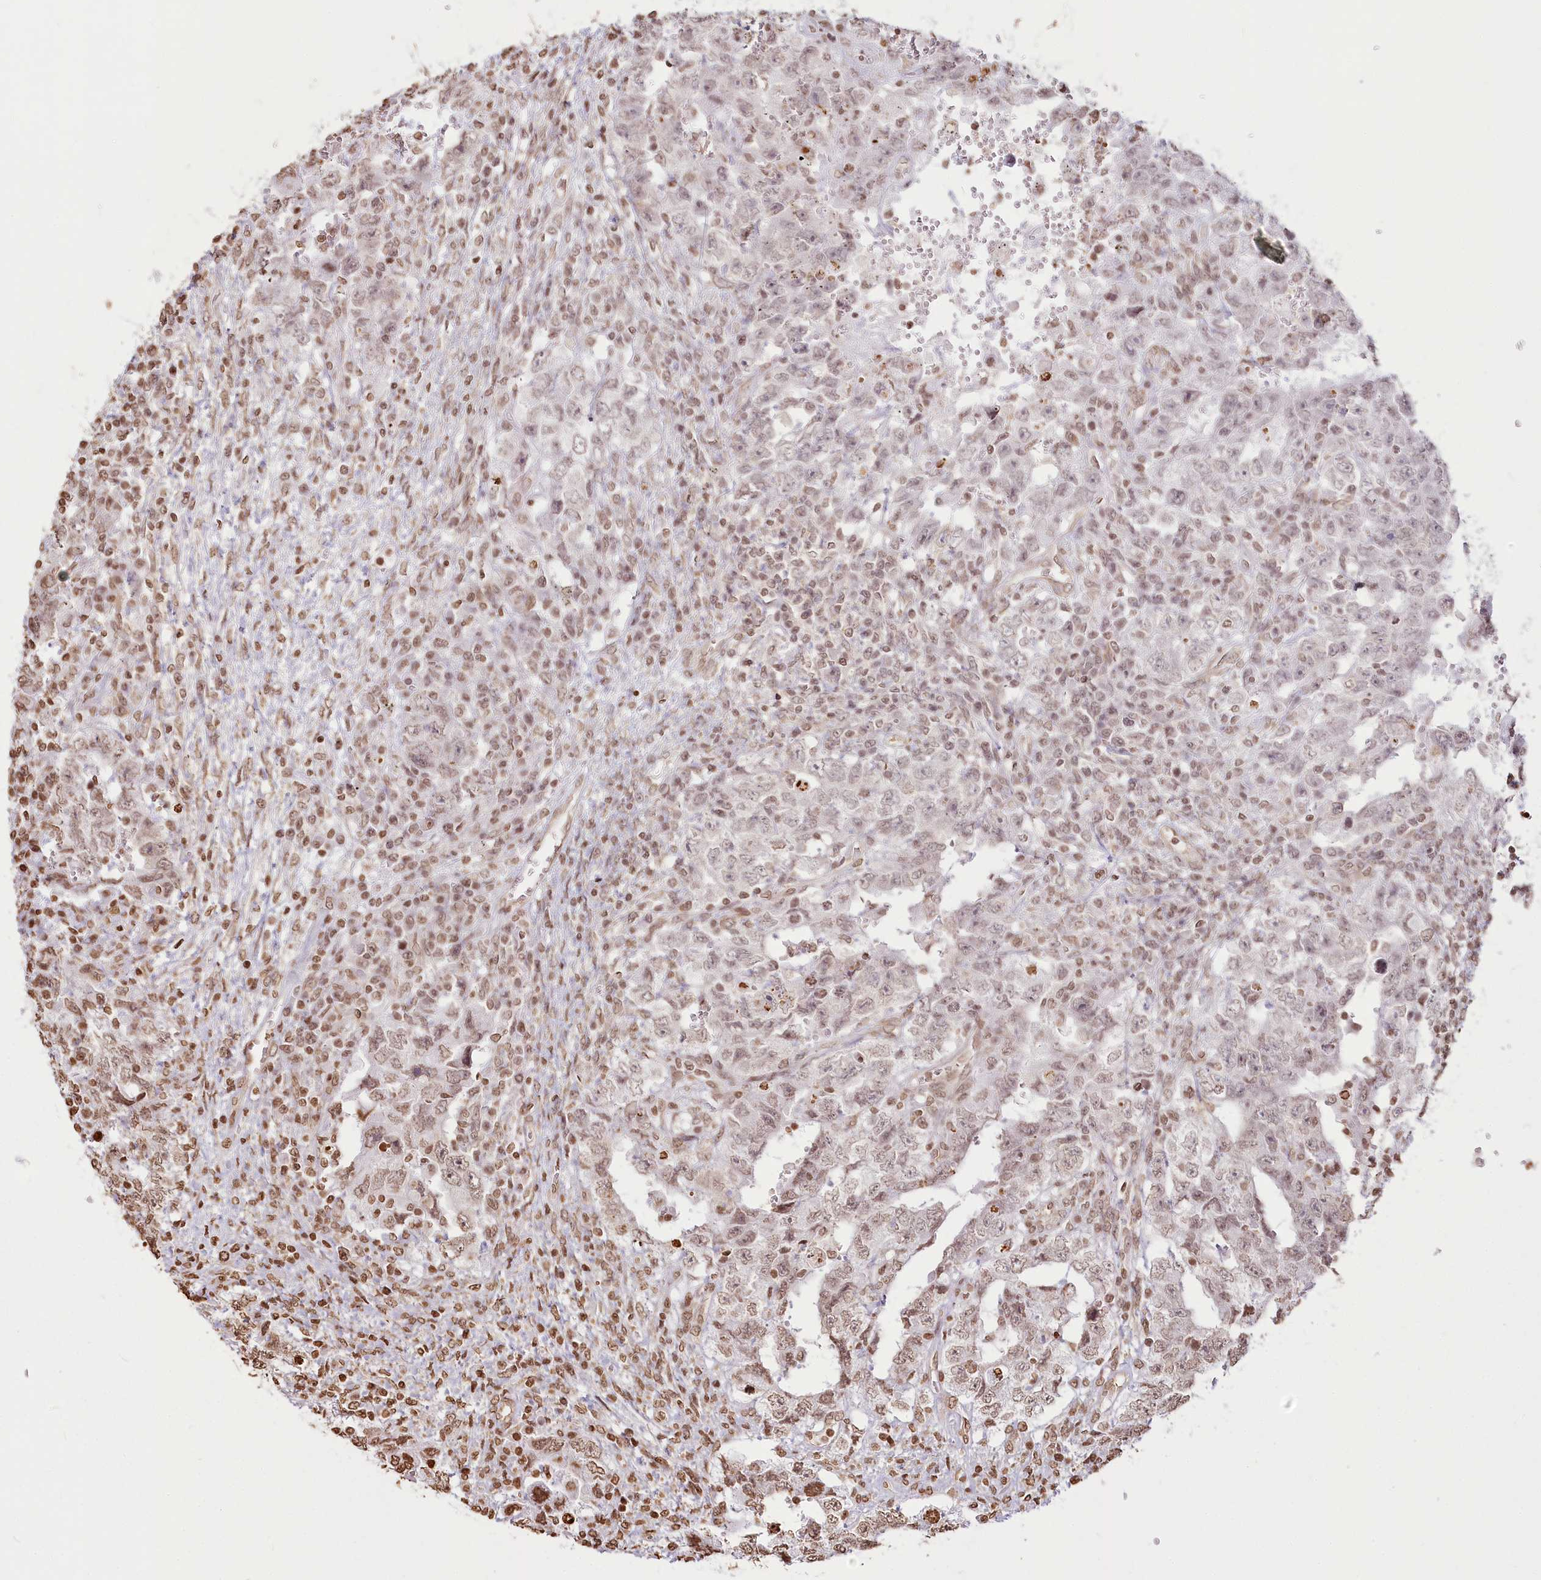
{"staining": {"intensity": "weak", "quantity": ">75%", "location": "nuclear"}, "tissue": "testis cancer", "cell_type": "Tumor cells", "image_type": "cancer", "snomed": [{"axis": "morphology", "description": "Carcinoma, Embryonal, NOS"}, {"axis": "topography", "description": "Testis"}], "caption": "Protein analysis of testis cancer tissue shows weak nuclear positivity in about >75% of tumor cells.", "gene": "FAM13A", "patient": {"sex": "male", "age": 26}}